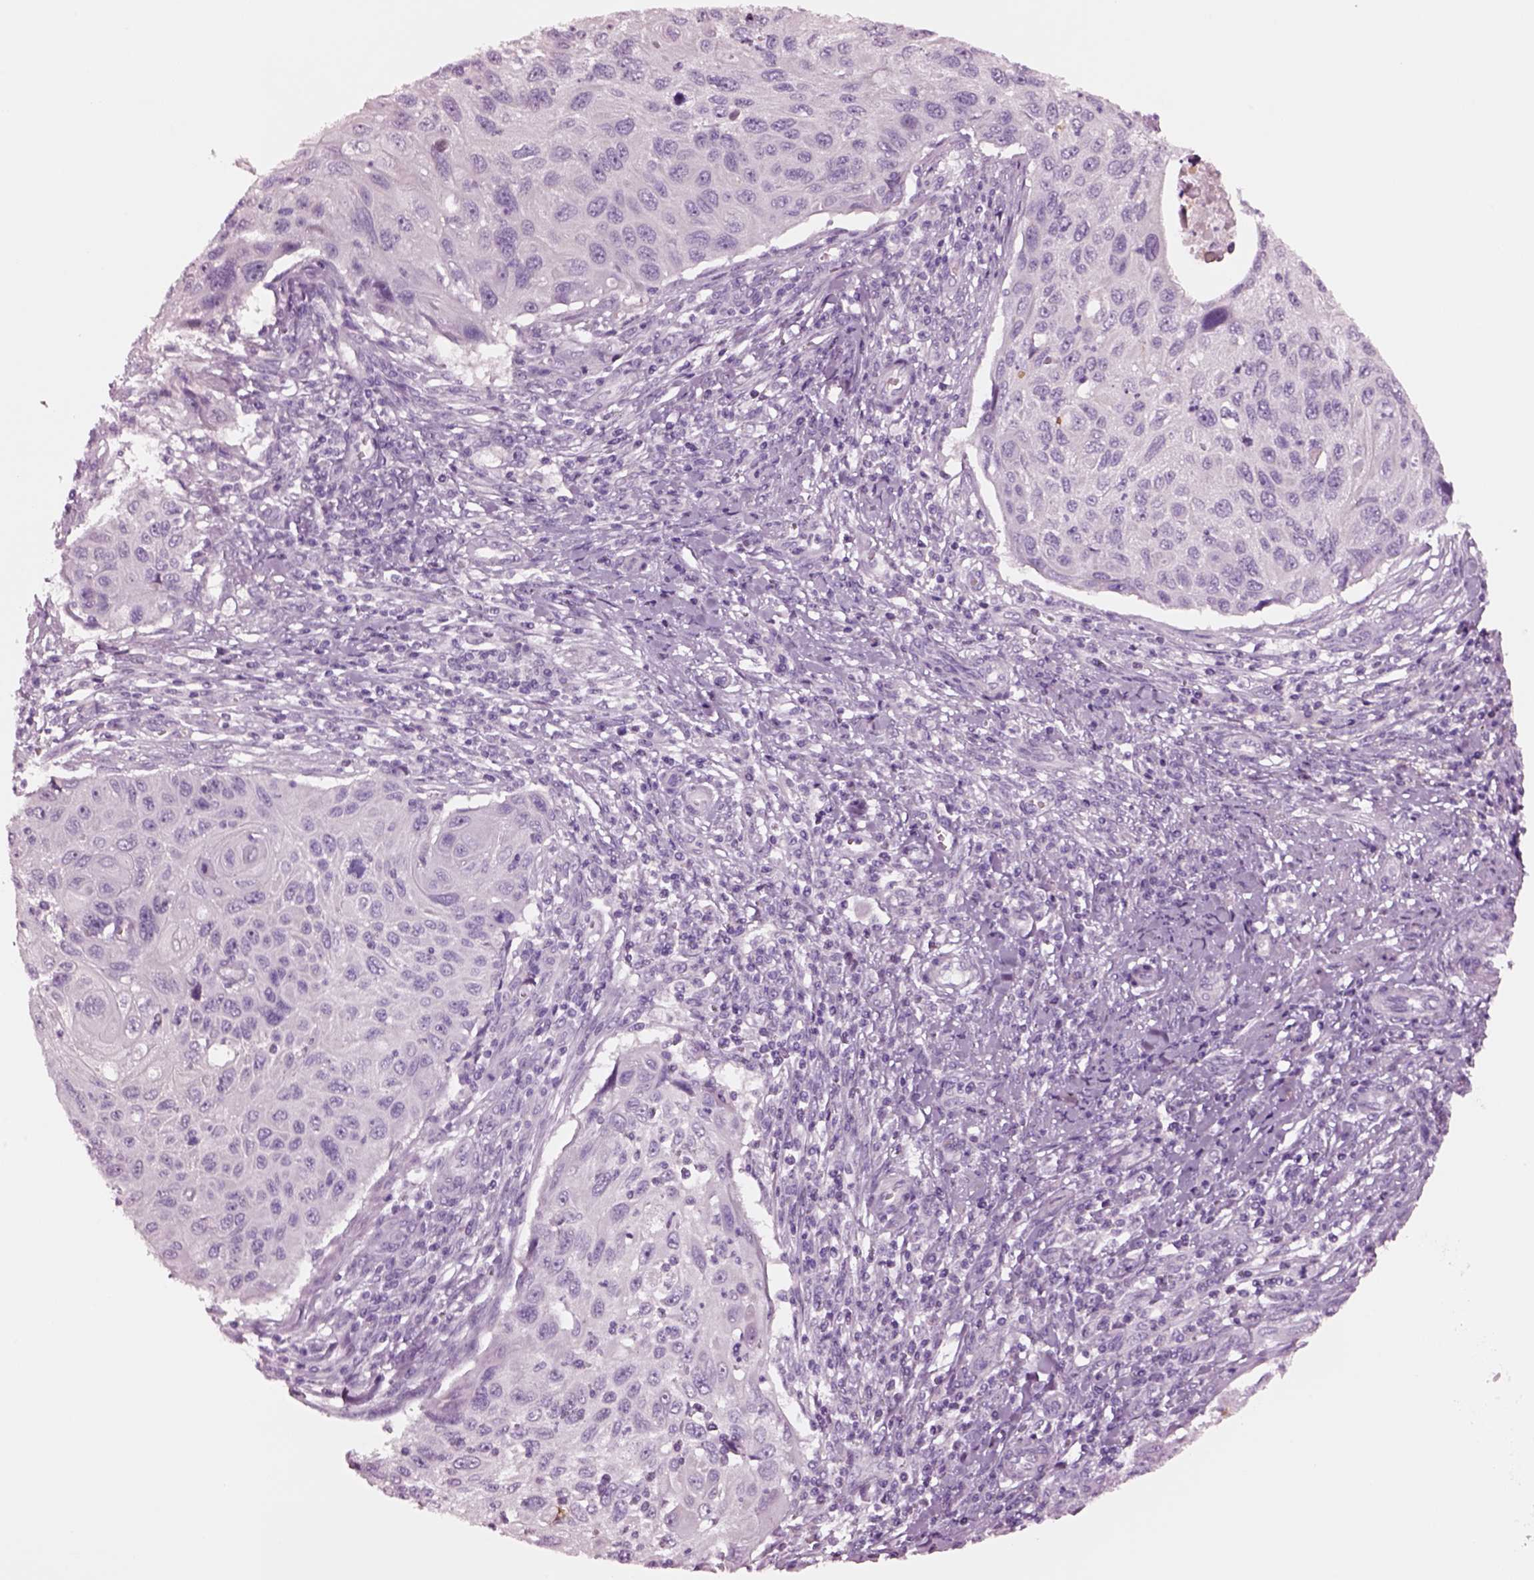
{"staining": {"intensity": "negative", "quantity": "none", "location": "none"}, "tissue": "cervical cancer", "cell_type": "Tumor cells", "image_type": "cancer", "snomed": [{"axis": "morphology", "description": "Squamous cell carcinoma, NOS"}, {"axis": "topography", "description": "Cervix"}], "caption": "Squamous cell carcinoma (cervical) was stained to show a protein in brown. There is no significant expression in tumor cells. The staining is performed using DAB brown chromogen with nuclei counter-stained in using hematoxylin.", "gene": "NMRK2", "patient": {"sex": "female", "age": 70}}